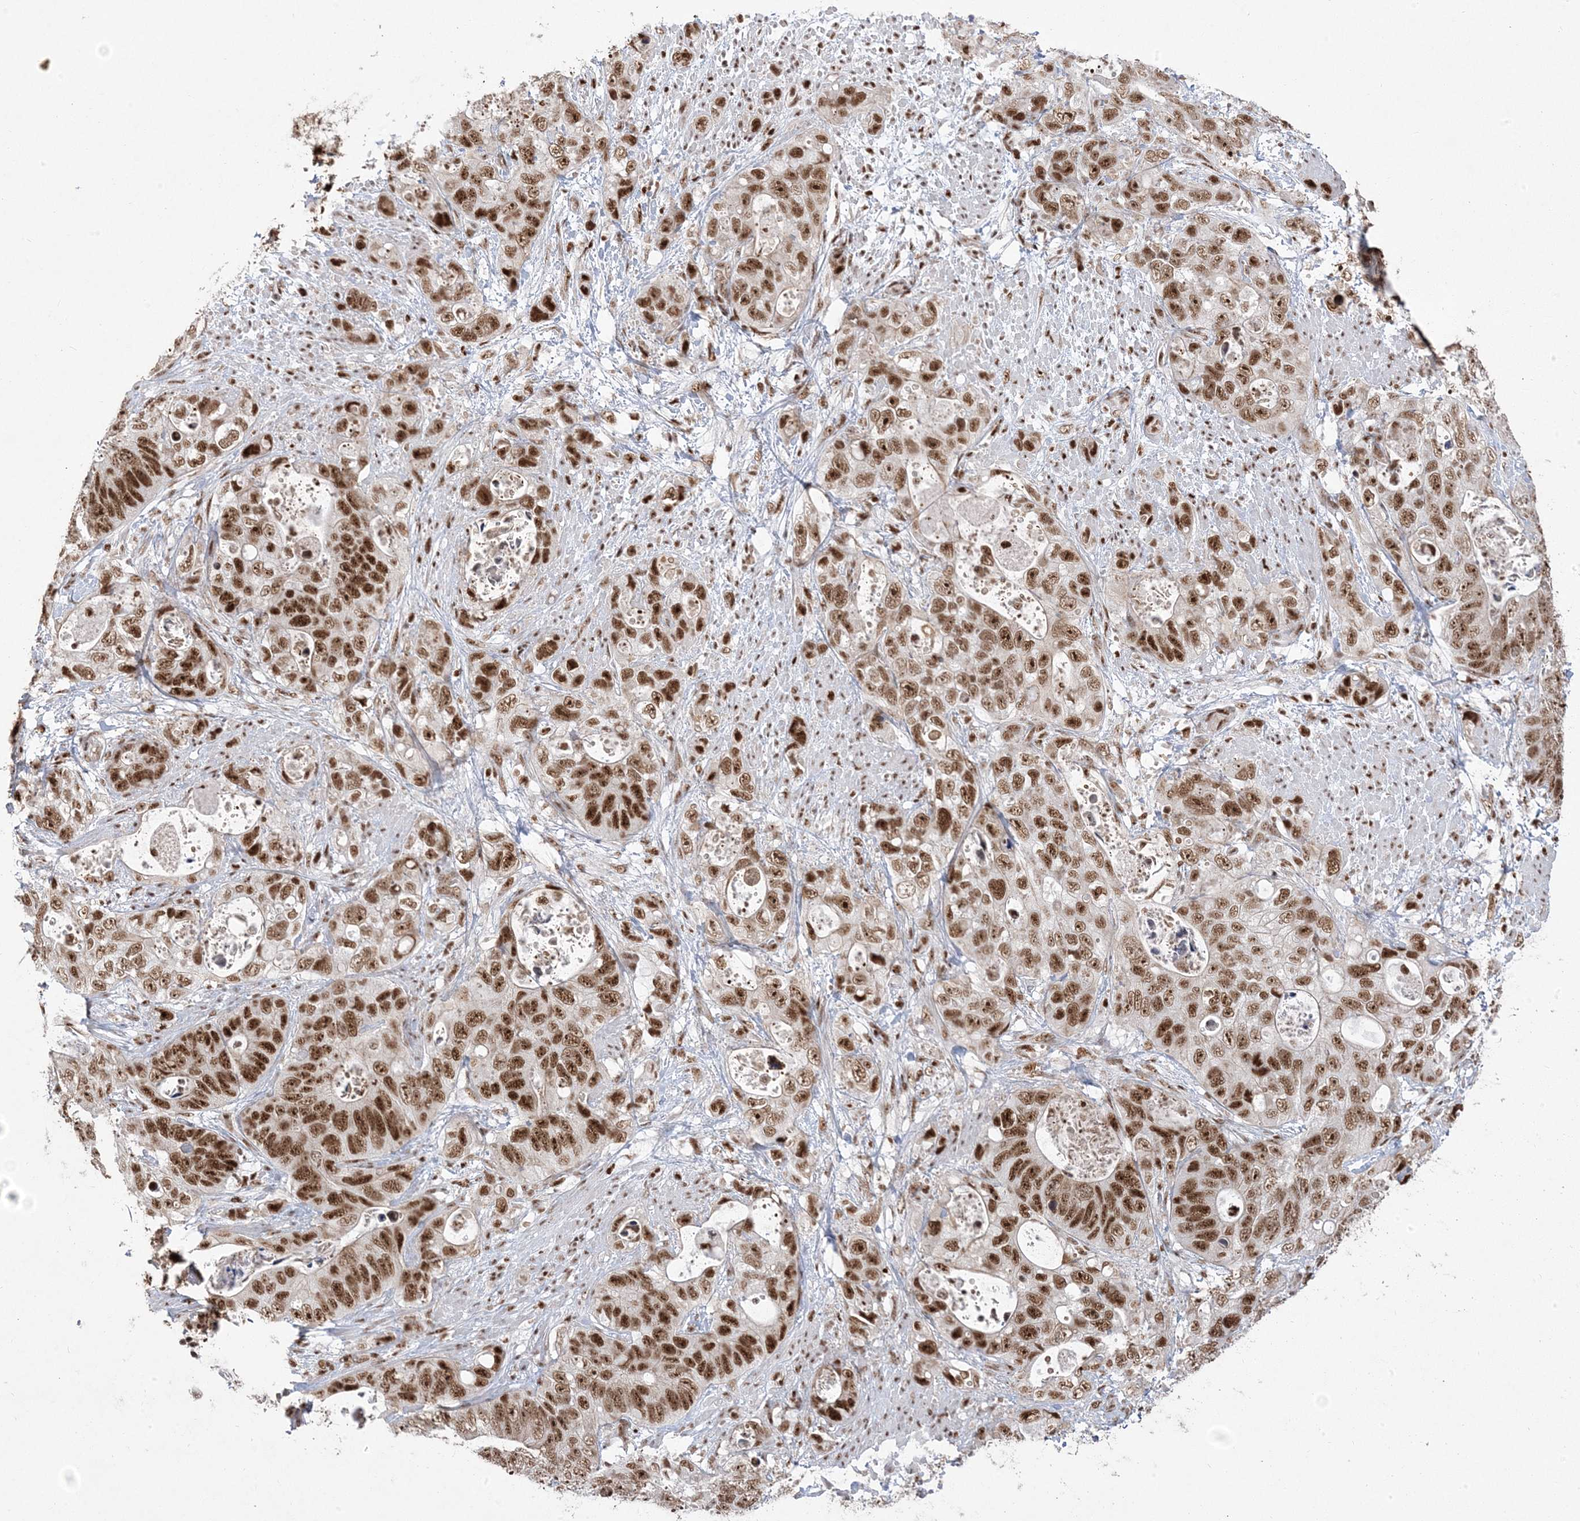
{"staining": {"intensity": "strong", "quantity": ">75%", "location": "nuclear"}, "tissue": "stomach cancer", "cell_type": "Tumor cells", "image_type": "cancer", "snomed": [{"axis": "morphology", "description": "Adenocarcinoma, NOS"}, {"axis": "topography", "description": "Stomach"}], "caption": "Human stomach cancer (adenocarcinoma) stained for a protein (brown) demonstrates strong nuclear positive positivity in about >75% of tumor cells.", "gene": "MTREX", "patient": {"sex": "female", "age": 89}}